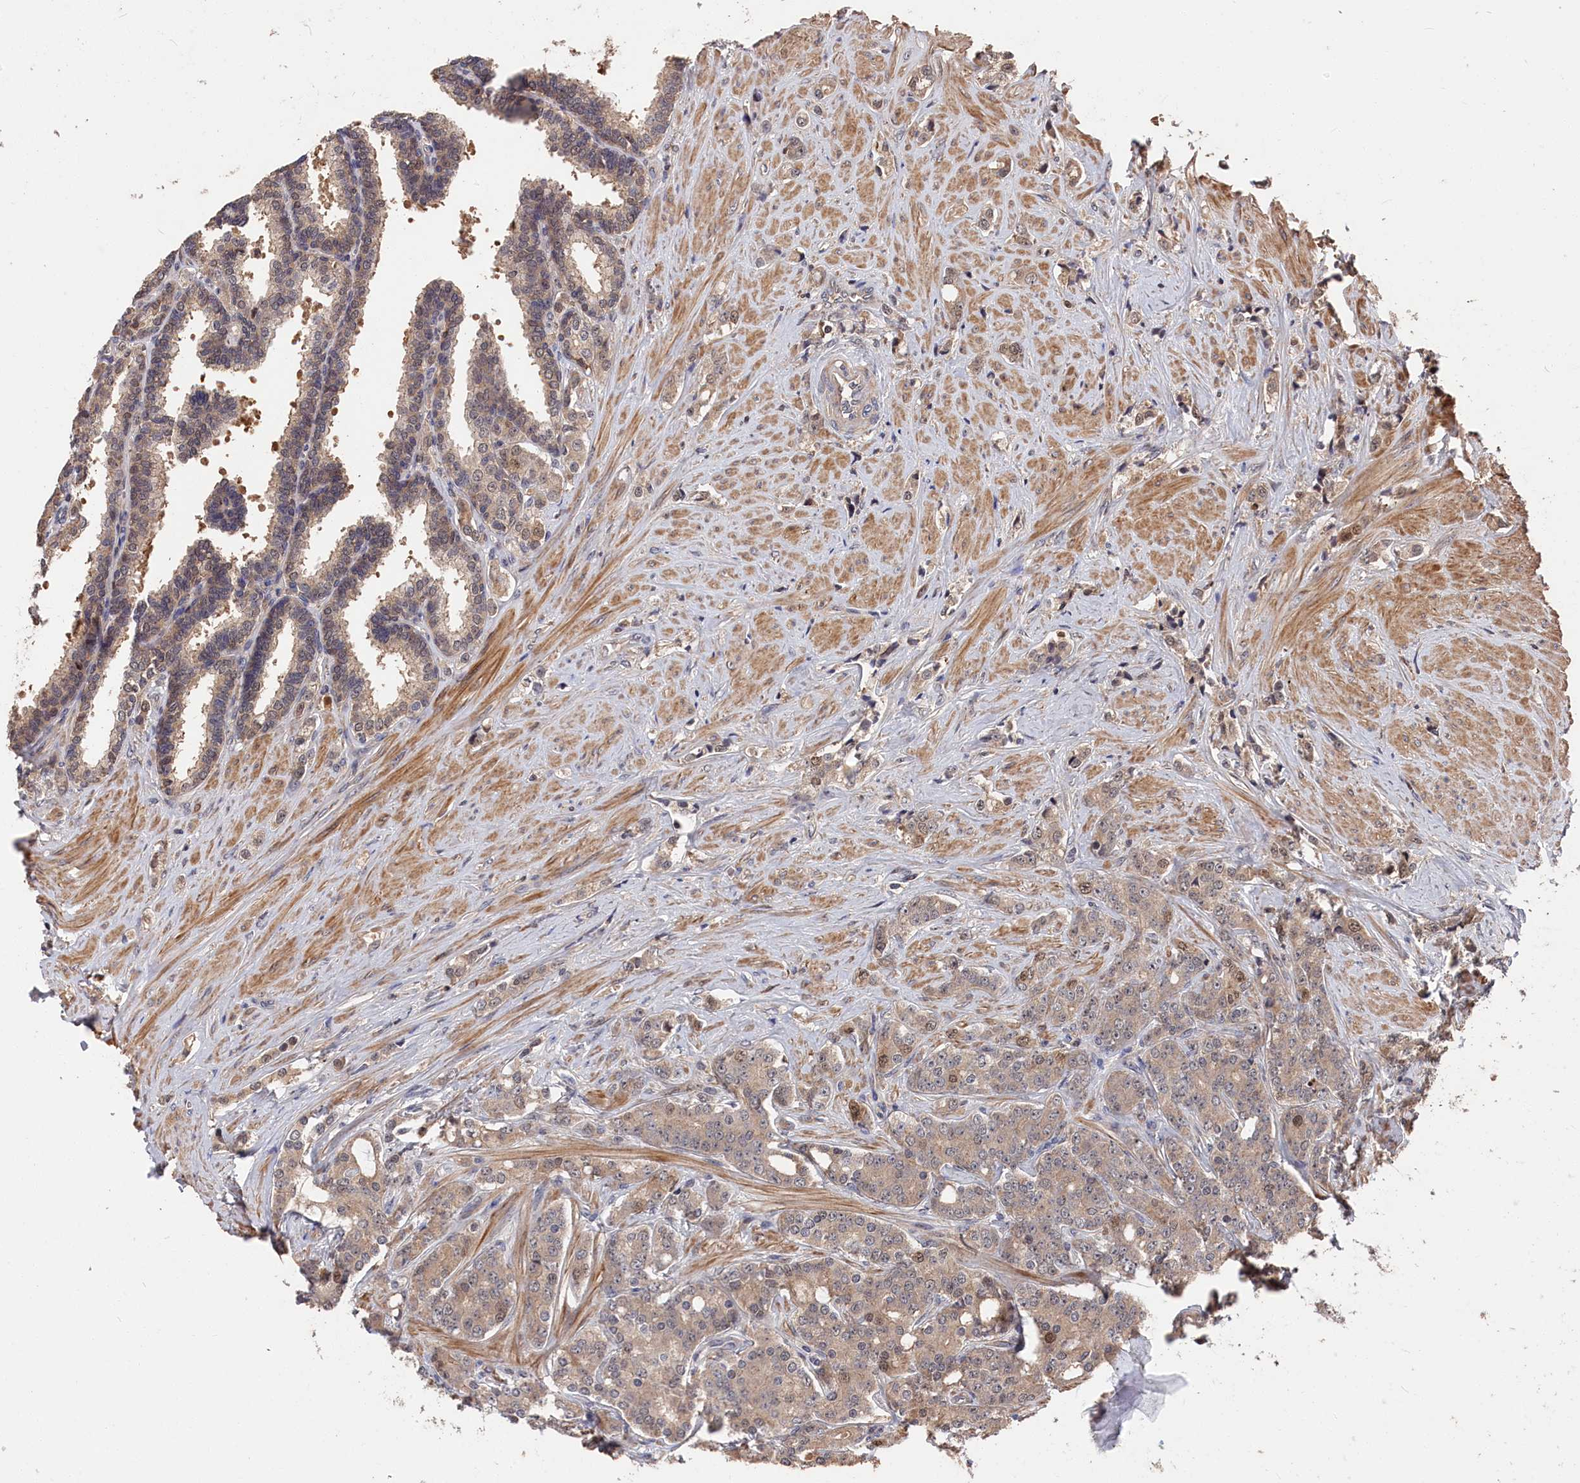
{"staining": {"intensity": "weak", "quantity": "25%-75%", "location": "cytoplasmic/membranous"}, "tissue": "prostate cancer", "cell_type": "Tumor cells", "image_type": "cancer", "snomed": [{"axis": "morphology", "description": "Adenocarcinoma, High grade"}, {"axis": "topography", "description": "Prostate"}], "caption": "Prostate cancer stained for a protein reveals weak cytoplasmic/membranous positivity in tumor cells. (DAB (3,3'-diaminobenzidine) = brown stain, brightfield microscopy at high magnification).", "gene": "RMI2", "patient": {"sex": "male", "age": 62}}